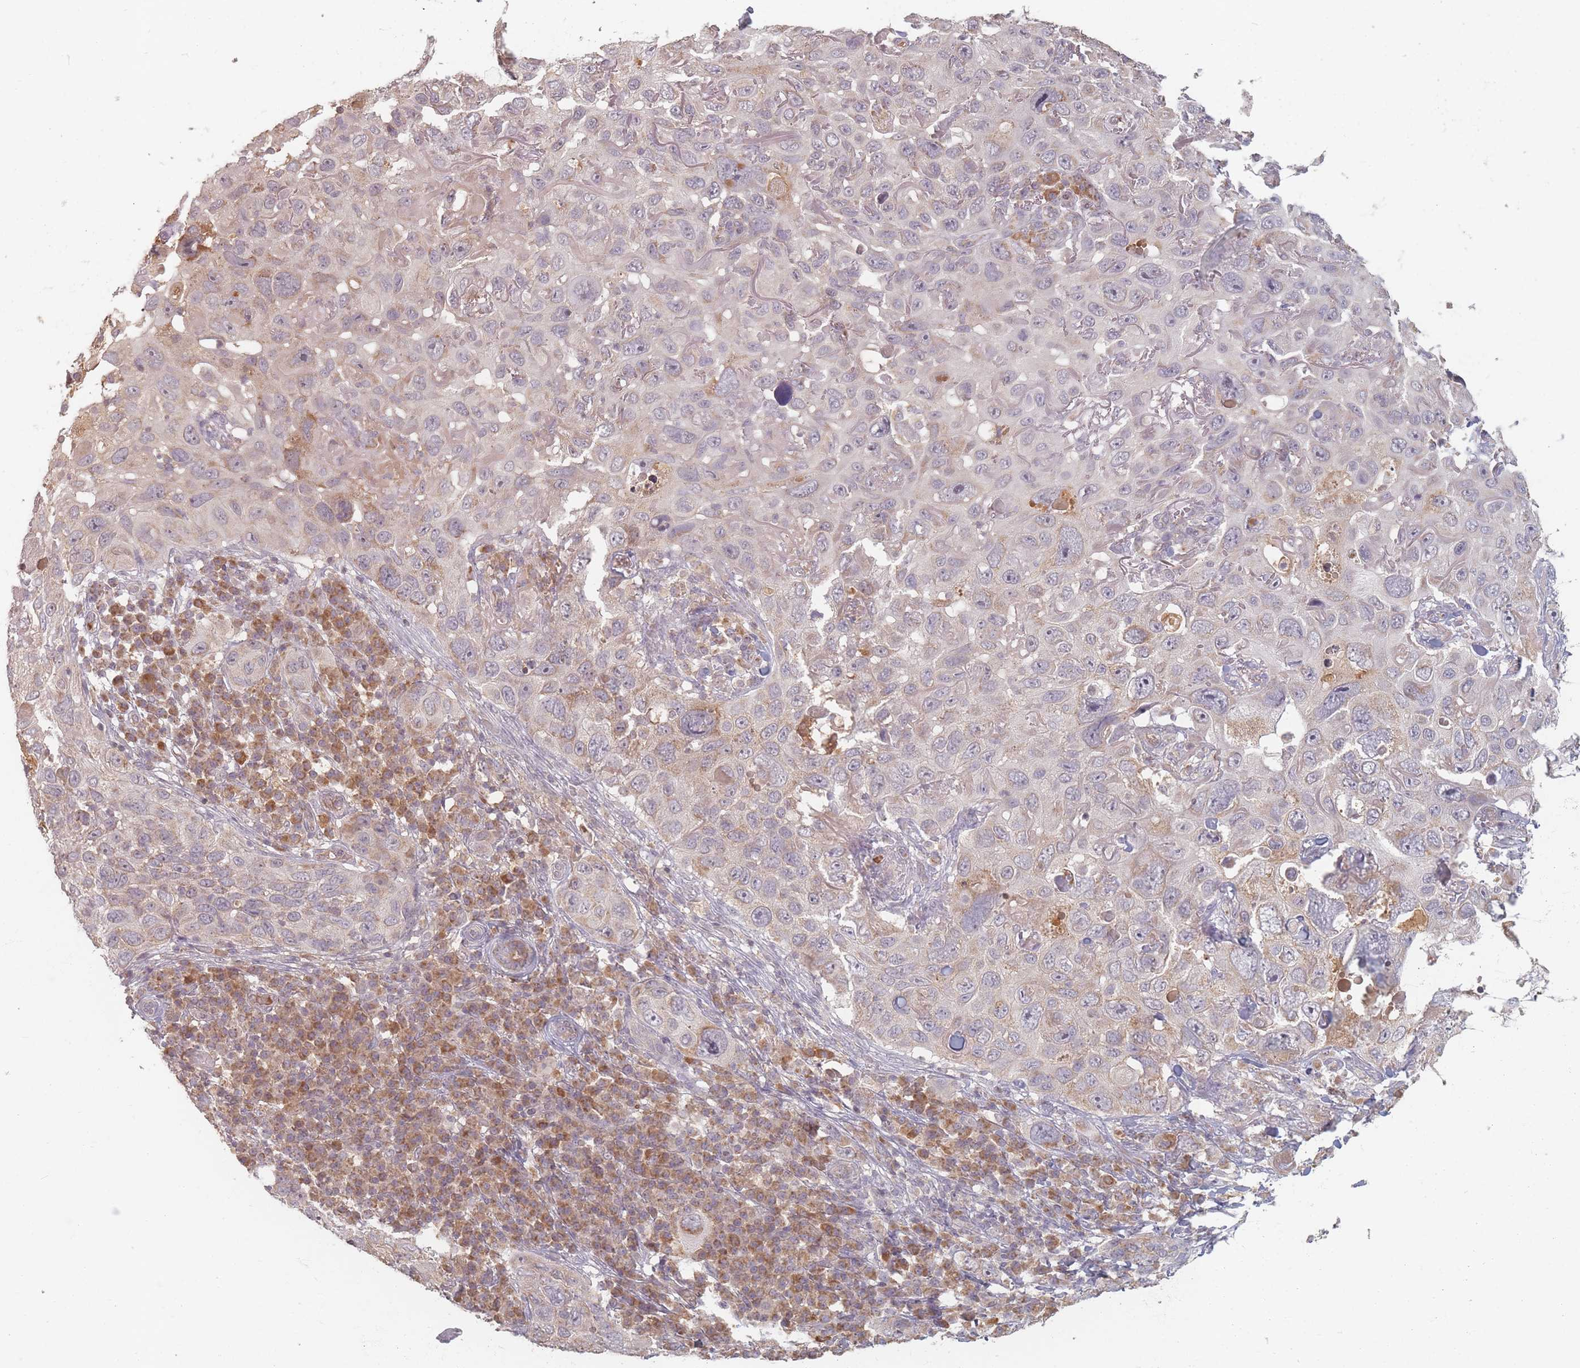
{"staining": {"intensity": "weak", "quantity": "<25%", "location": "cytoplasmic/membranous"}, "tissue": "skin cancer", "cell_type": "Tumor cells", "image_type": "cancer", "snomed": [{"axis": "morphology", "description": "Squamous cell carcinoma in situ, NOS"}, {"axis": "morphology", "description": "Squamous cell carcinoma, NOS"}, {"axis": "topography", "description": "Skin"}], "caption": "DAB (3,3'-diaminobenzidine) immunohistochemical staining of human skin cancer (squamous cell carcinoma in situ) reveals no significant staining in tumor cells.", "gene": "OR2M4", "patient": {"sex": "male", "age": 93}}